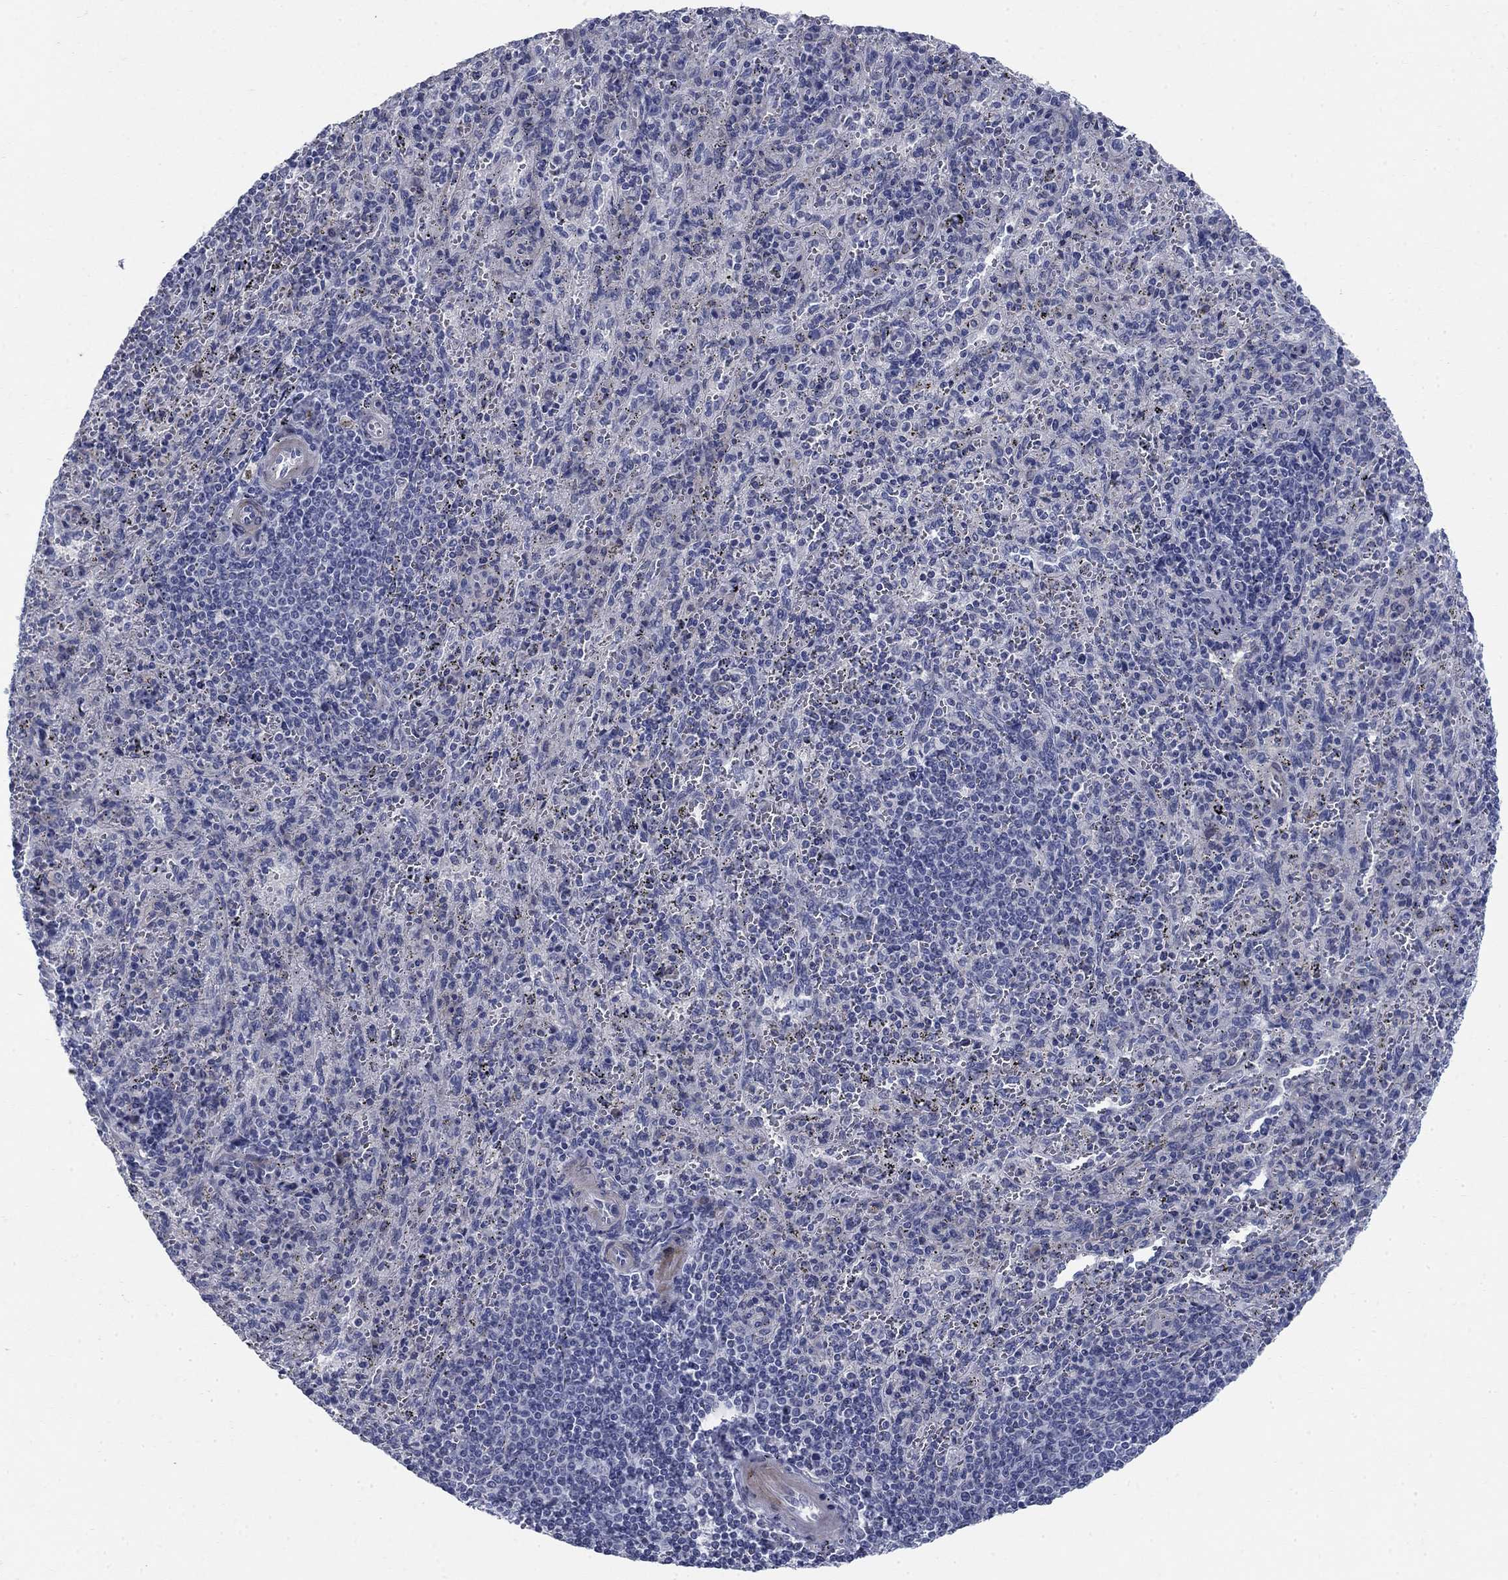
{"staining": {"intensity": "negative", "quantity": "none", "location": "none"}, "tissue": "spleen", "cell_type": "Cells in red pulp", "image_type": "normal", "snomed": [{"axis": "morphology", "description": "Normal tissue, NOS"}, {"axis": "topography", "description": "Spleen"}], "caption": "IHC photomicrograph of unremarkable spleen: spleen stained with DAB (3,3'-diaminobenzidine) reveals no significant protein staining in cells in red pulp.", "gene": "DNER", "patient": {"sex": "male", "age": 57}}